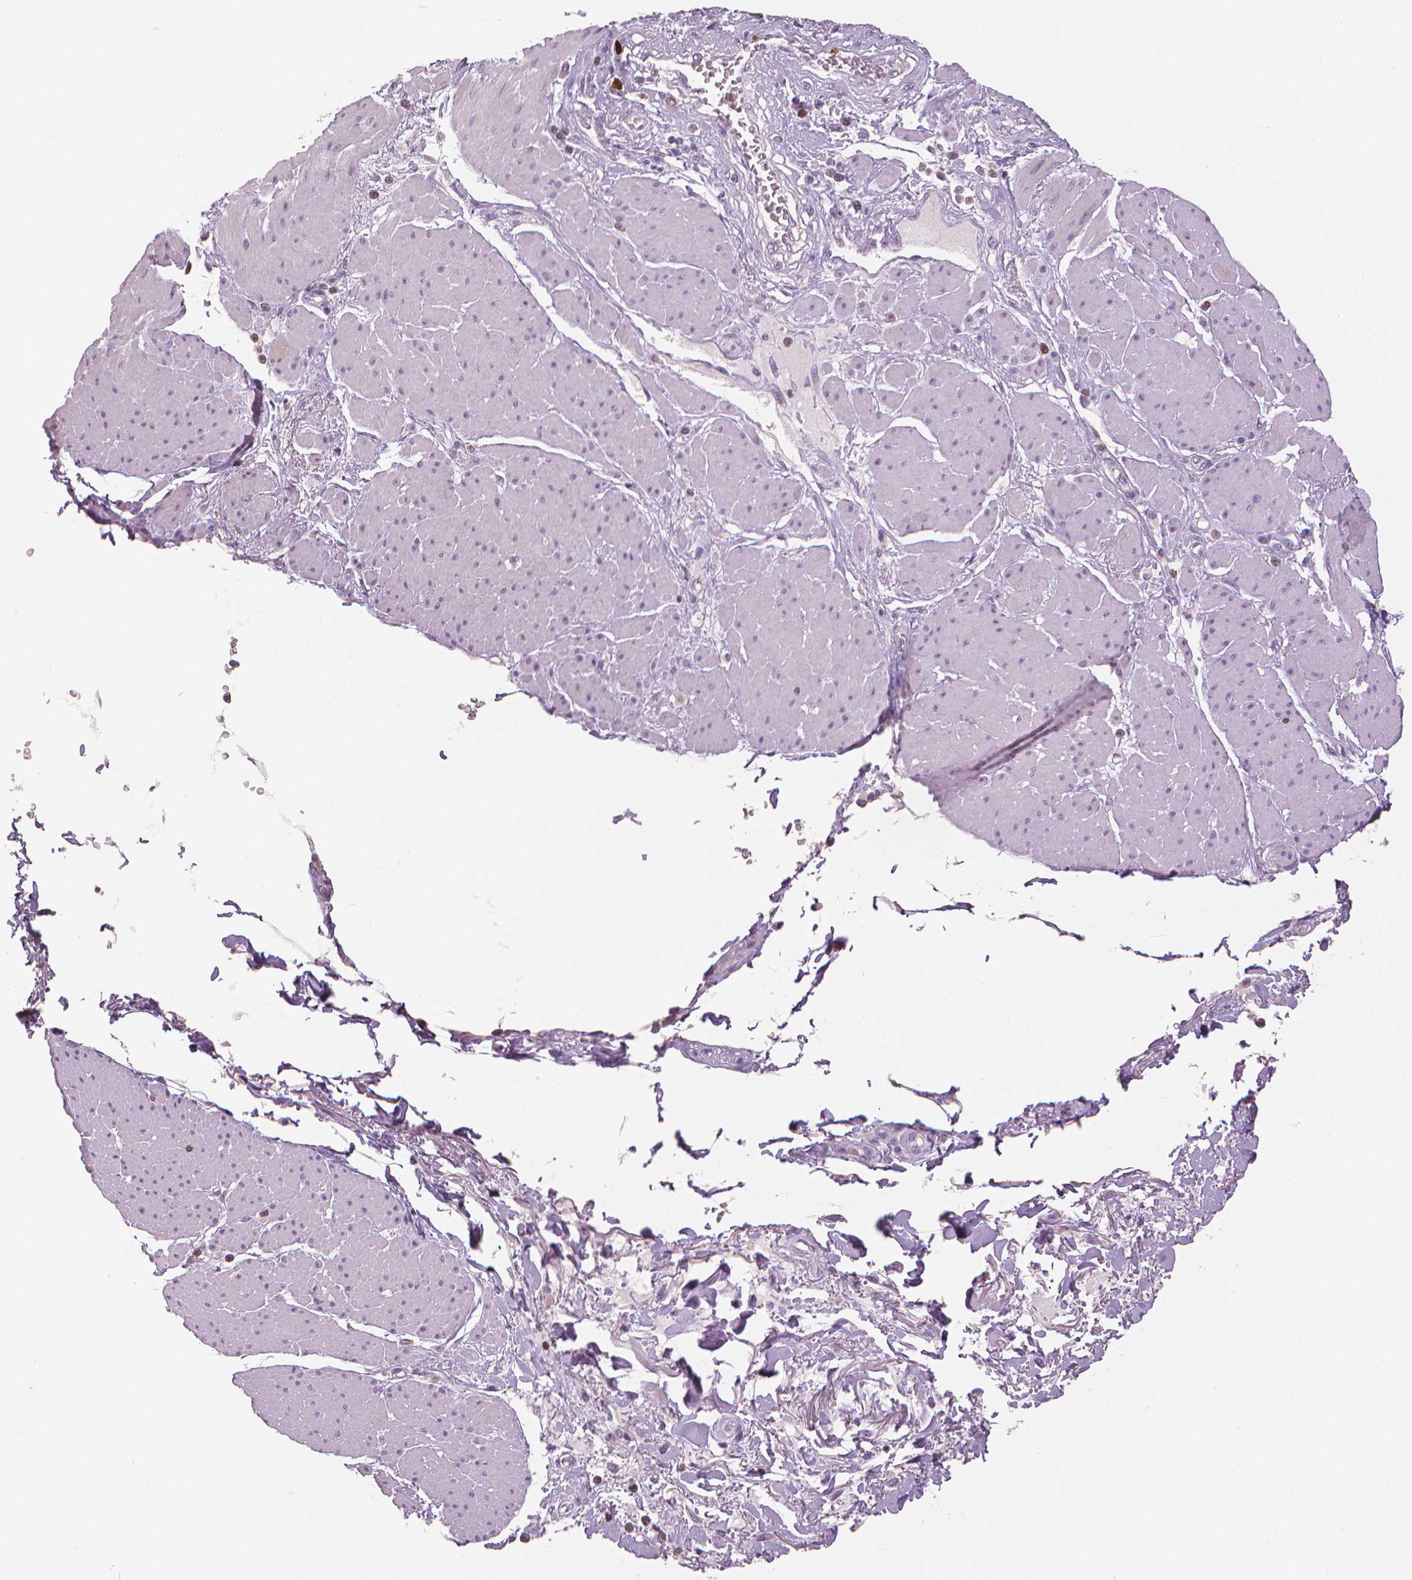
{"staining": {"intensity": "negative", "quantity": "none", "location": "none"}, "tissue": "adipose tissue", "cell_type": "Adipocytes", "image_type": "normal", "snomed": [{"axis": "morphology", "description": "Normal tissue, NOS"}, {"axis": "topography", "description": "Vagina"}, {"axis": "topography", "description": "Peripheral nerve tissue"}], "caption": "Adipose tissue stained for a protein using immunohistochemistry (IHC) reveals no staining adipocytes.", "gene": "MKI67", "patient": {"sex": "female", "age": 71}}